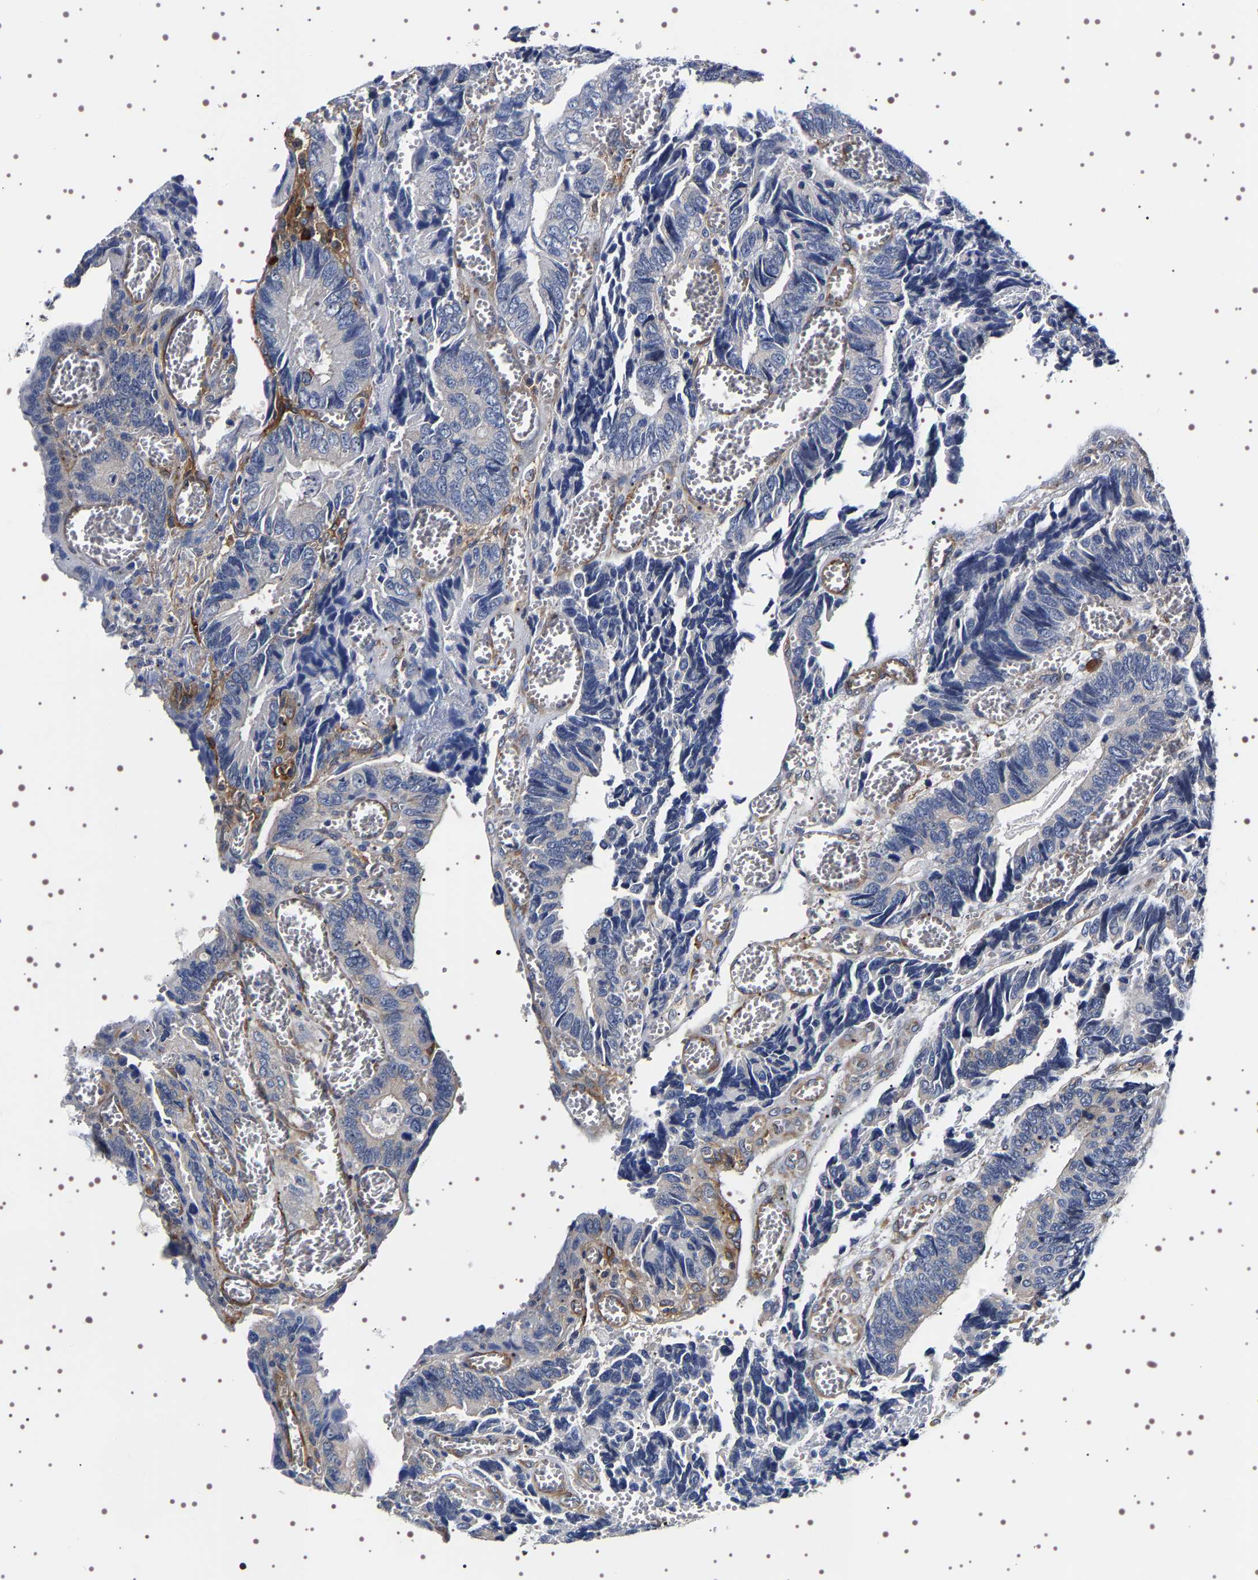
{"staining": {"intensity": "negative", "quantity": "none", "location": "none"}, "tissue": "colorectal cancer", "cell_type": "Tumor cells", "image_type": "cancer", "snomed": [{"axis": "morphology", "description": "Adenocarcinoma, NOS"}, {"axis": "topography", "description": "Colon"}], "caption": "Tumor cells are negative for brown protein staining in adenocarcinoma (colorectal).", "gene": "ALPL", "patient": {"sex": "male", "age": 72}}